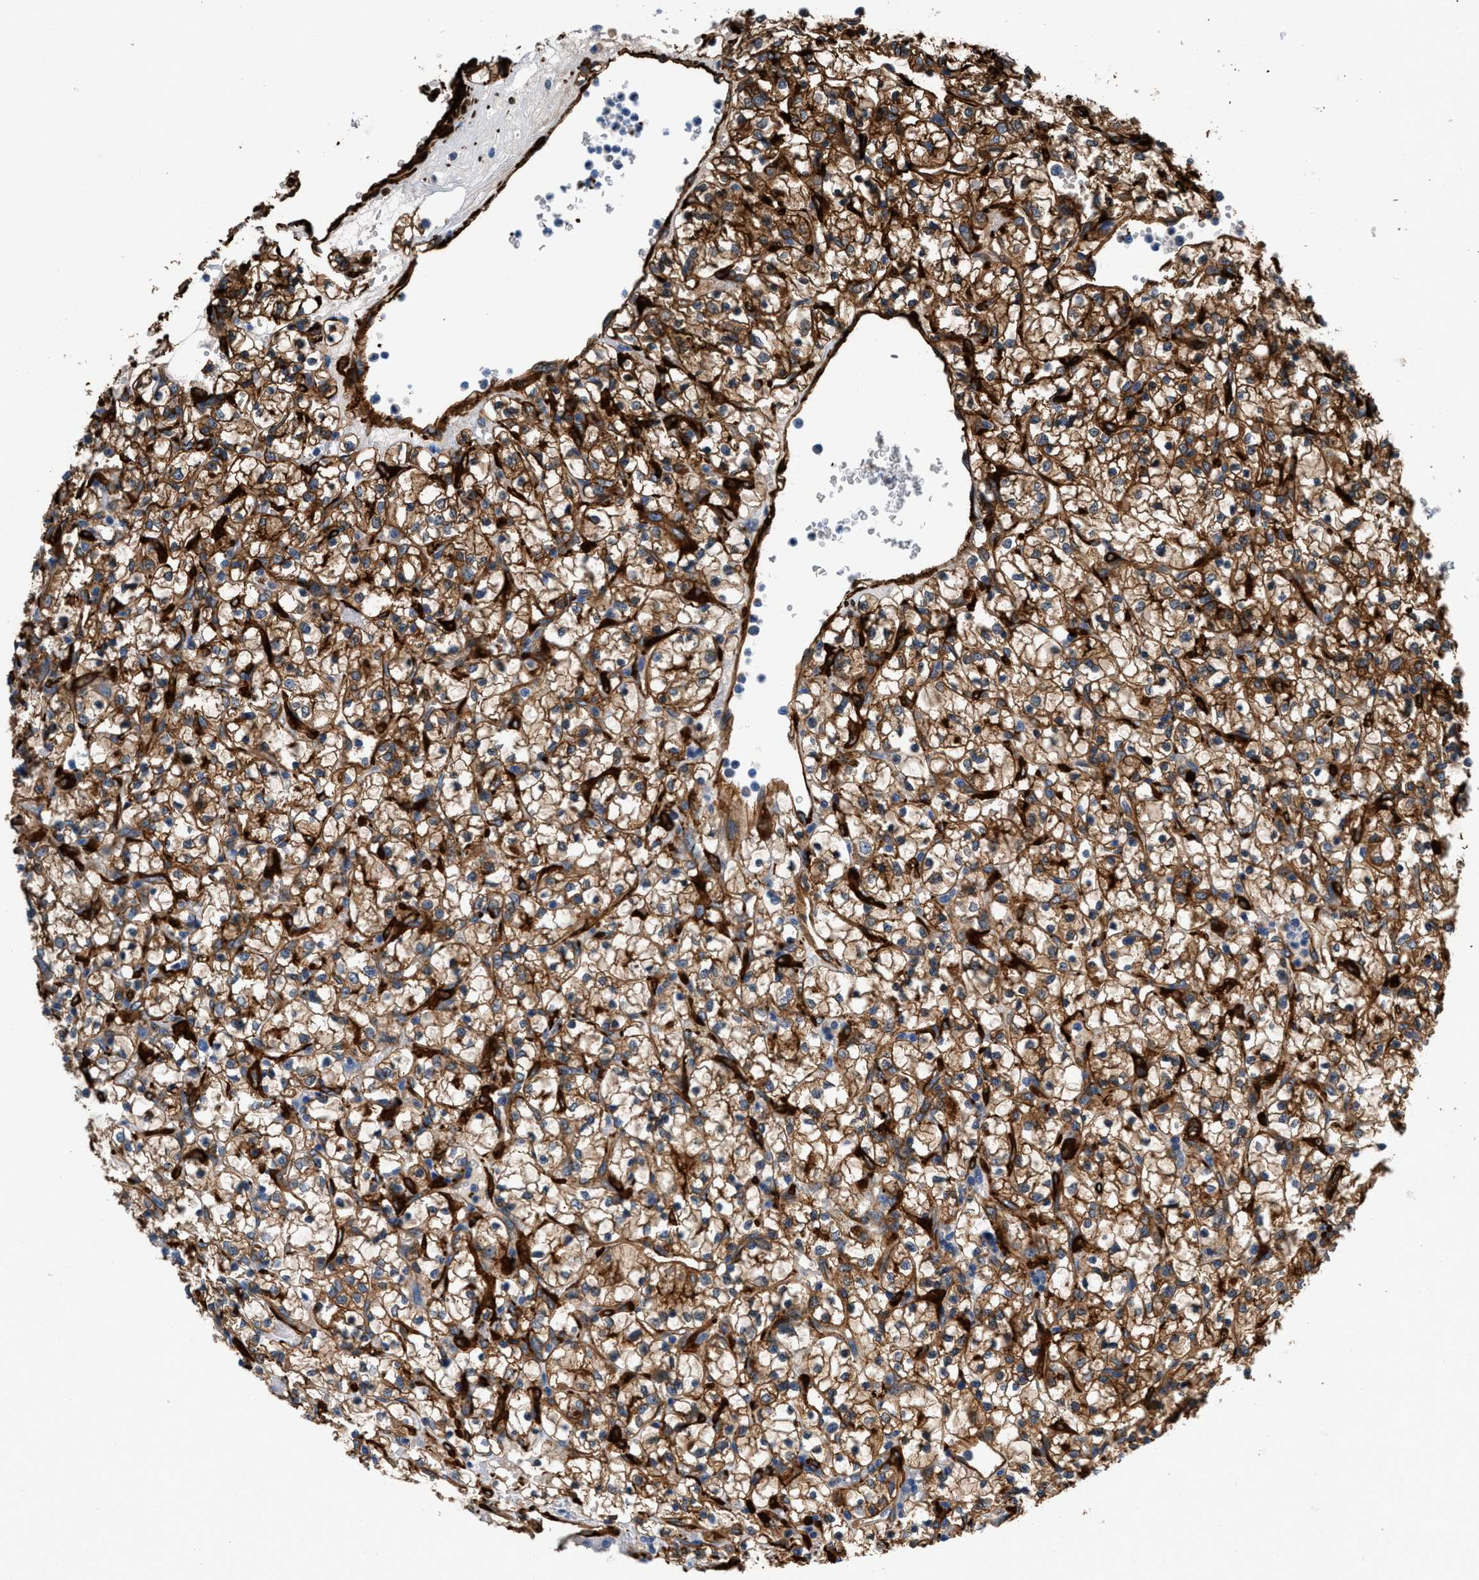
{"staining": {"intensity": "moderate", "quantity": ">75%", "location": "cytoplasmic/membranous"}, "tissue": "renal cancer", "cell_type": "Tumor cells", "image_type": "cancer", "snomed": [{"axis": "morphology", "description": "Adenocarcinoma, NOS"}, {"axis": "topography", "description": "Kidney"}], "caption": "Immunohistochemical staining of renal cancer (adenocarcinoma) shows medium levels of moderate cytoplasmic/membranous expression in approximately >75% of tumor cells.", "gene": "CALD1", "patient": {"sex": "female", "age": 69}}